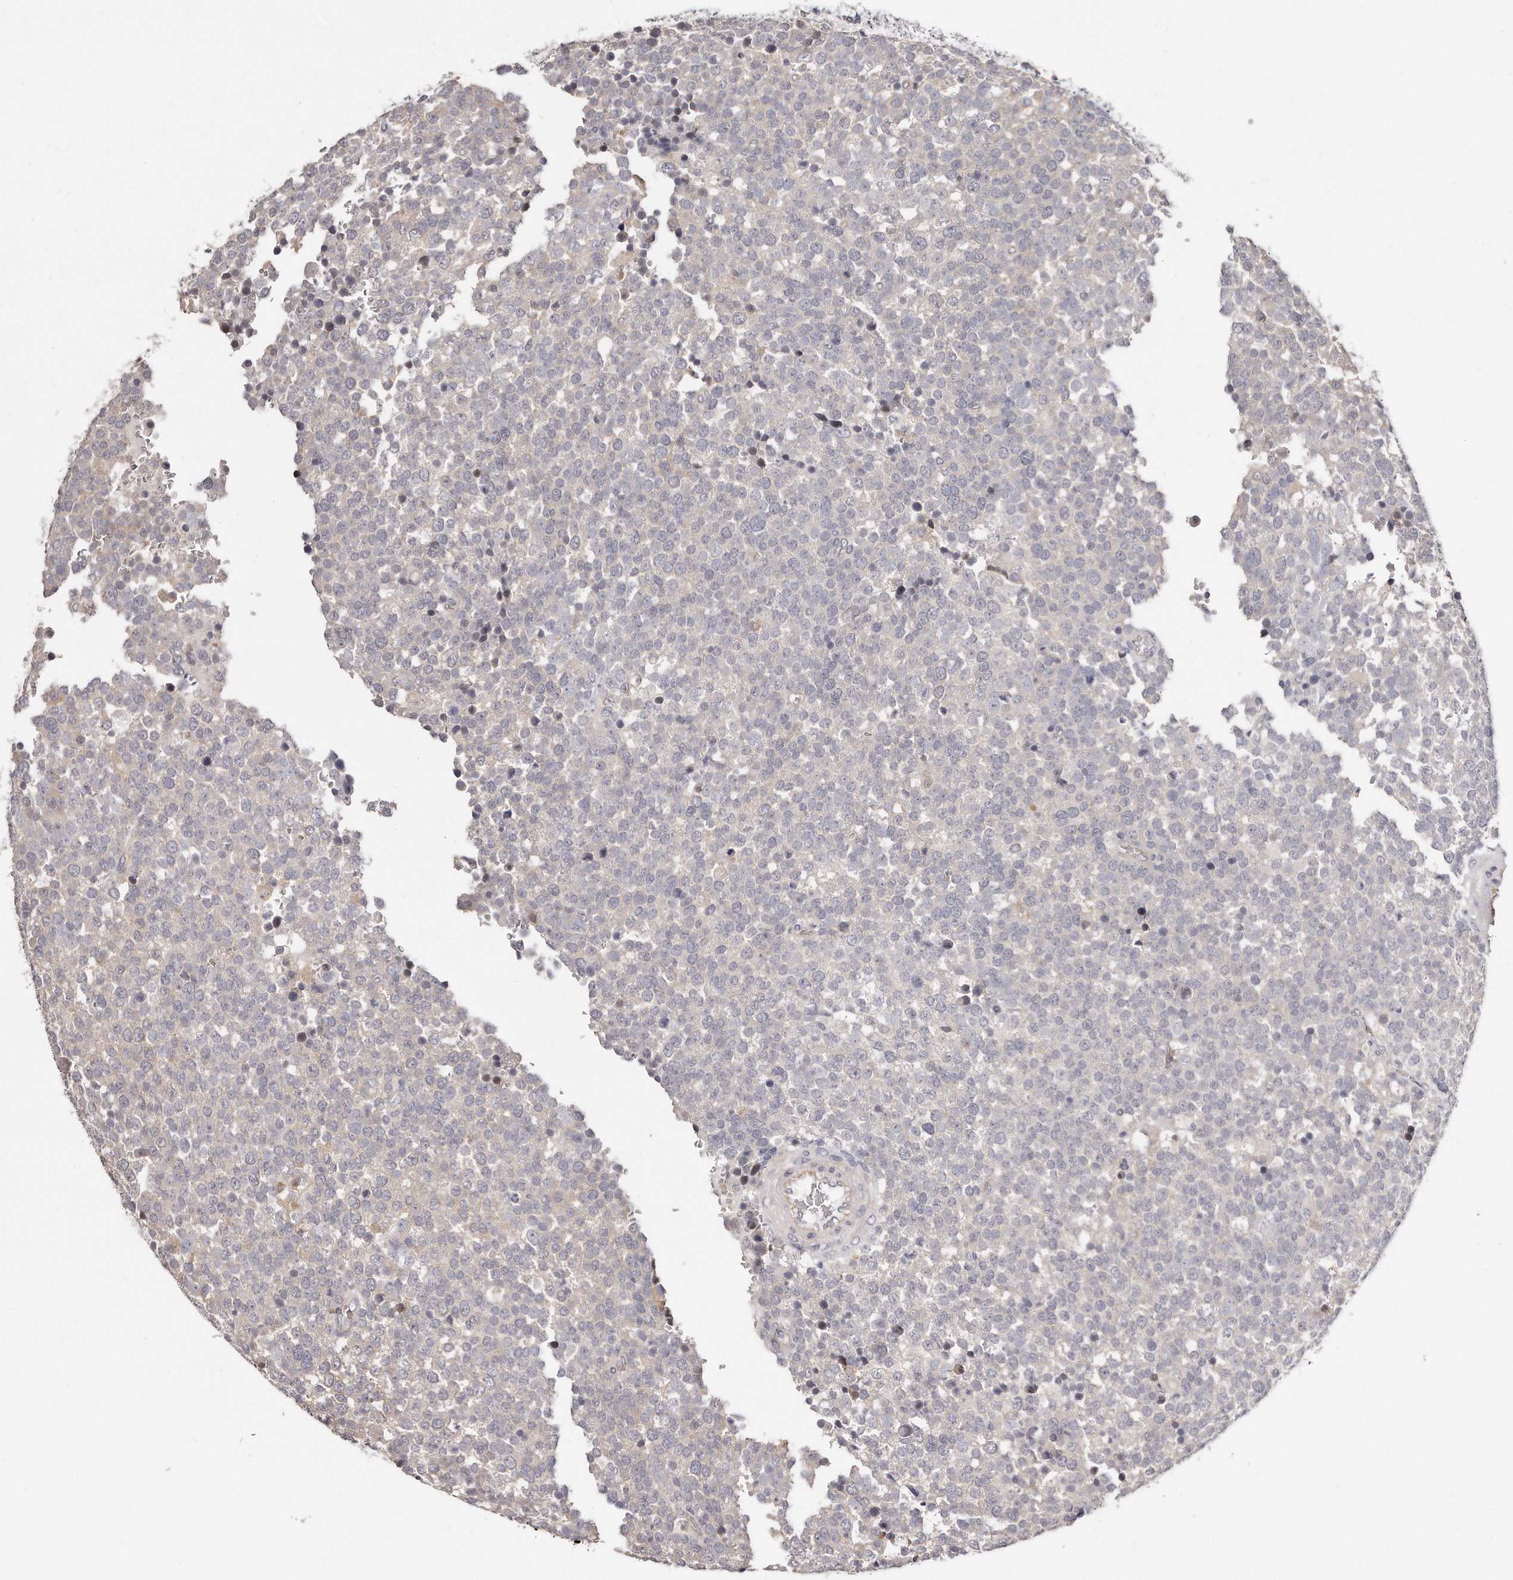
{"staining": {"intensity": "negative", "quantity": "none", "location": "none"}, "tissue": "testis cancer", "cell_type": "Tumor cells", "image_type": "cancer", "snomed": [{"axis": "morphology", "description": "Seminoma, NOS"}, {"axis": "topography", "description": "Testis"}], "caption": "Immunohistochemistry histopathology image of neoplastic tissue: human testis cancer (seminoma) stained with DAB (3,3'-diaminobenzidine) exhibits no significant protein positivity in tumor cells.", "gene": "TTLL4", "patient": {"sex": "male", "age": 71}}